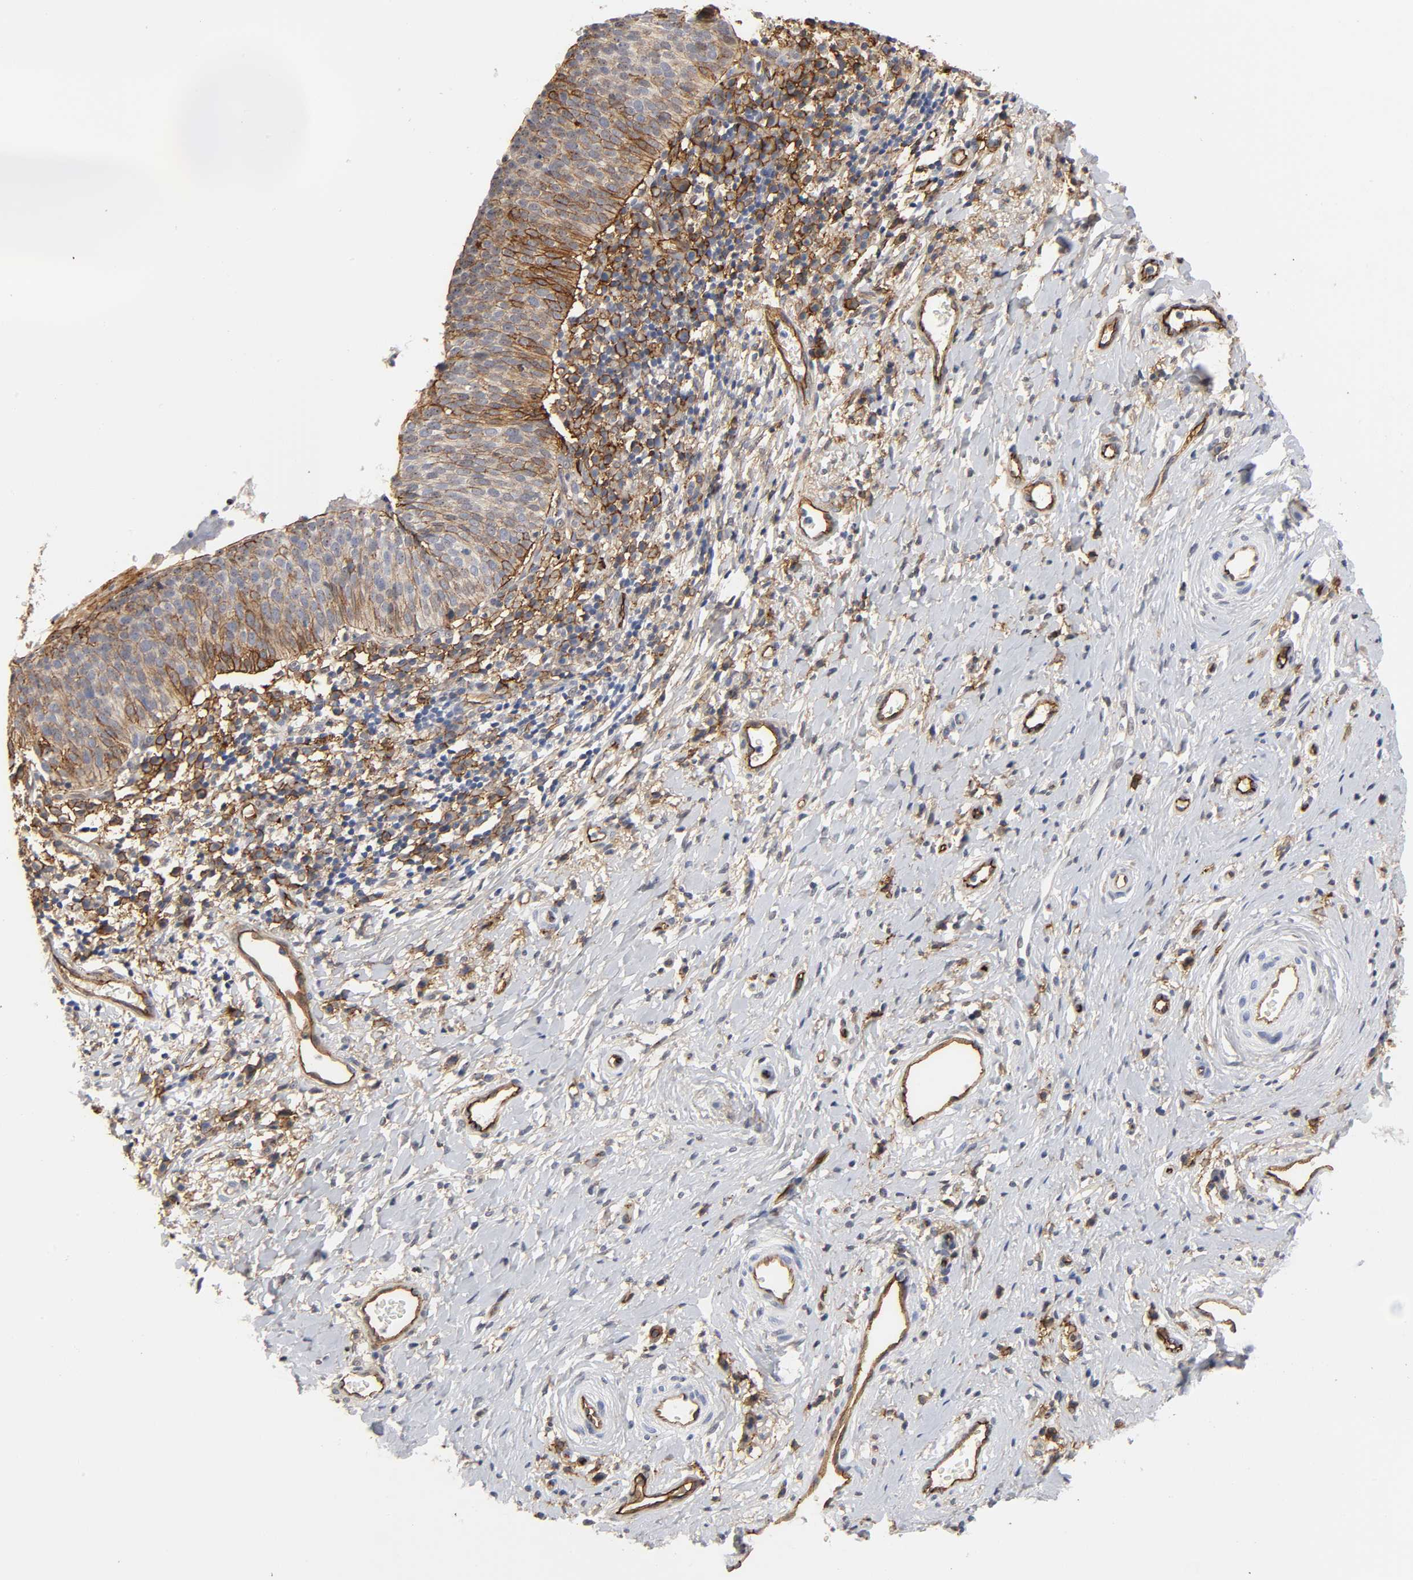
{"staining": {"intensity": "strong", "quantity": ">75%", "location": "cytoplasmic/membranous"}, "tissue": "cervical cancer", "cell_type": "Tumor cells", "image_type": "cancer", "snomed": [{"axis": "morphology", "description": "Normal tissue, NOS"}, {"axis": "morphology", "description": "Squamous cell carcinoma, NOS"}, {"axis": "topography", "description": "Cervix"}], "caption": "Immunohistochemistry (IHC) staining of cervical cancer, which exhibits high levels of strong cytoplasmic/membranous expression in about >75% of tumor cells indicating strong cytoplasmic/membranous protein positivity. The staining was performed using DAB (brown) for protein detection and nuclei were counterstained in hematoxylin (blue).", "gene": "ICAM1", "patient": {"sex": "female", "age": 39}}